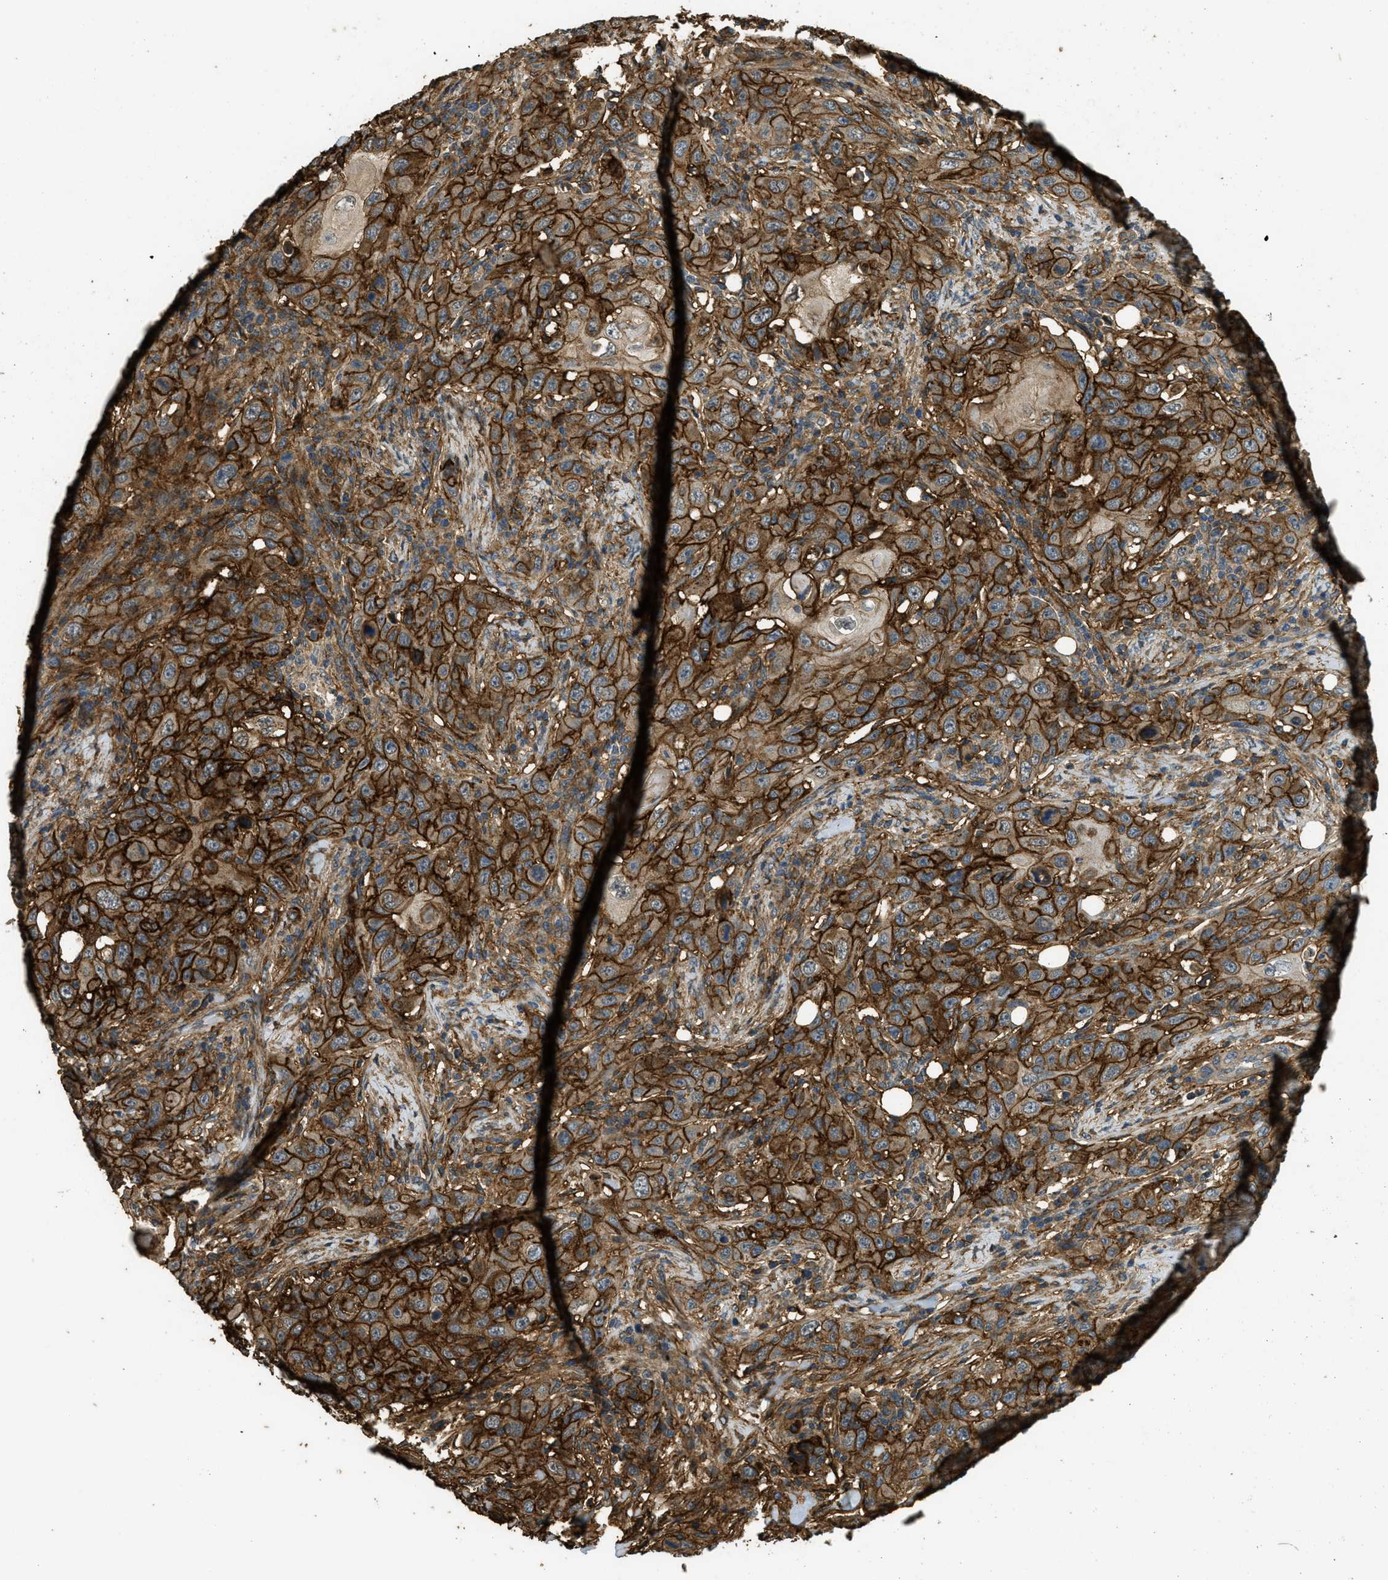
{"staining": {"intensity": "strong", "quantity": ">75%", "location": "cytoplasmic/membranous"}, "tissue": "skin cancer", "cell_type": "Tumor cells", "image_type": "cancer", "snomed": [{"axis": "morphology", "description": "Squamous cell carcinoma, NOS"}, {"axis": "topography", "description": "Skin"}], "caption": "About >75% of tumor cells in skin cancer show strong cytoplasmic/membranous protein staining as visualized by brown immunohistochemical staining.", "gene": "CD276", "patient": {"sex": "female", "age": 88}}